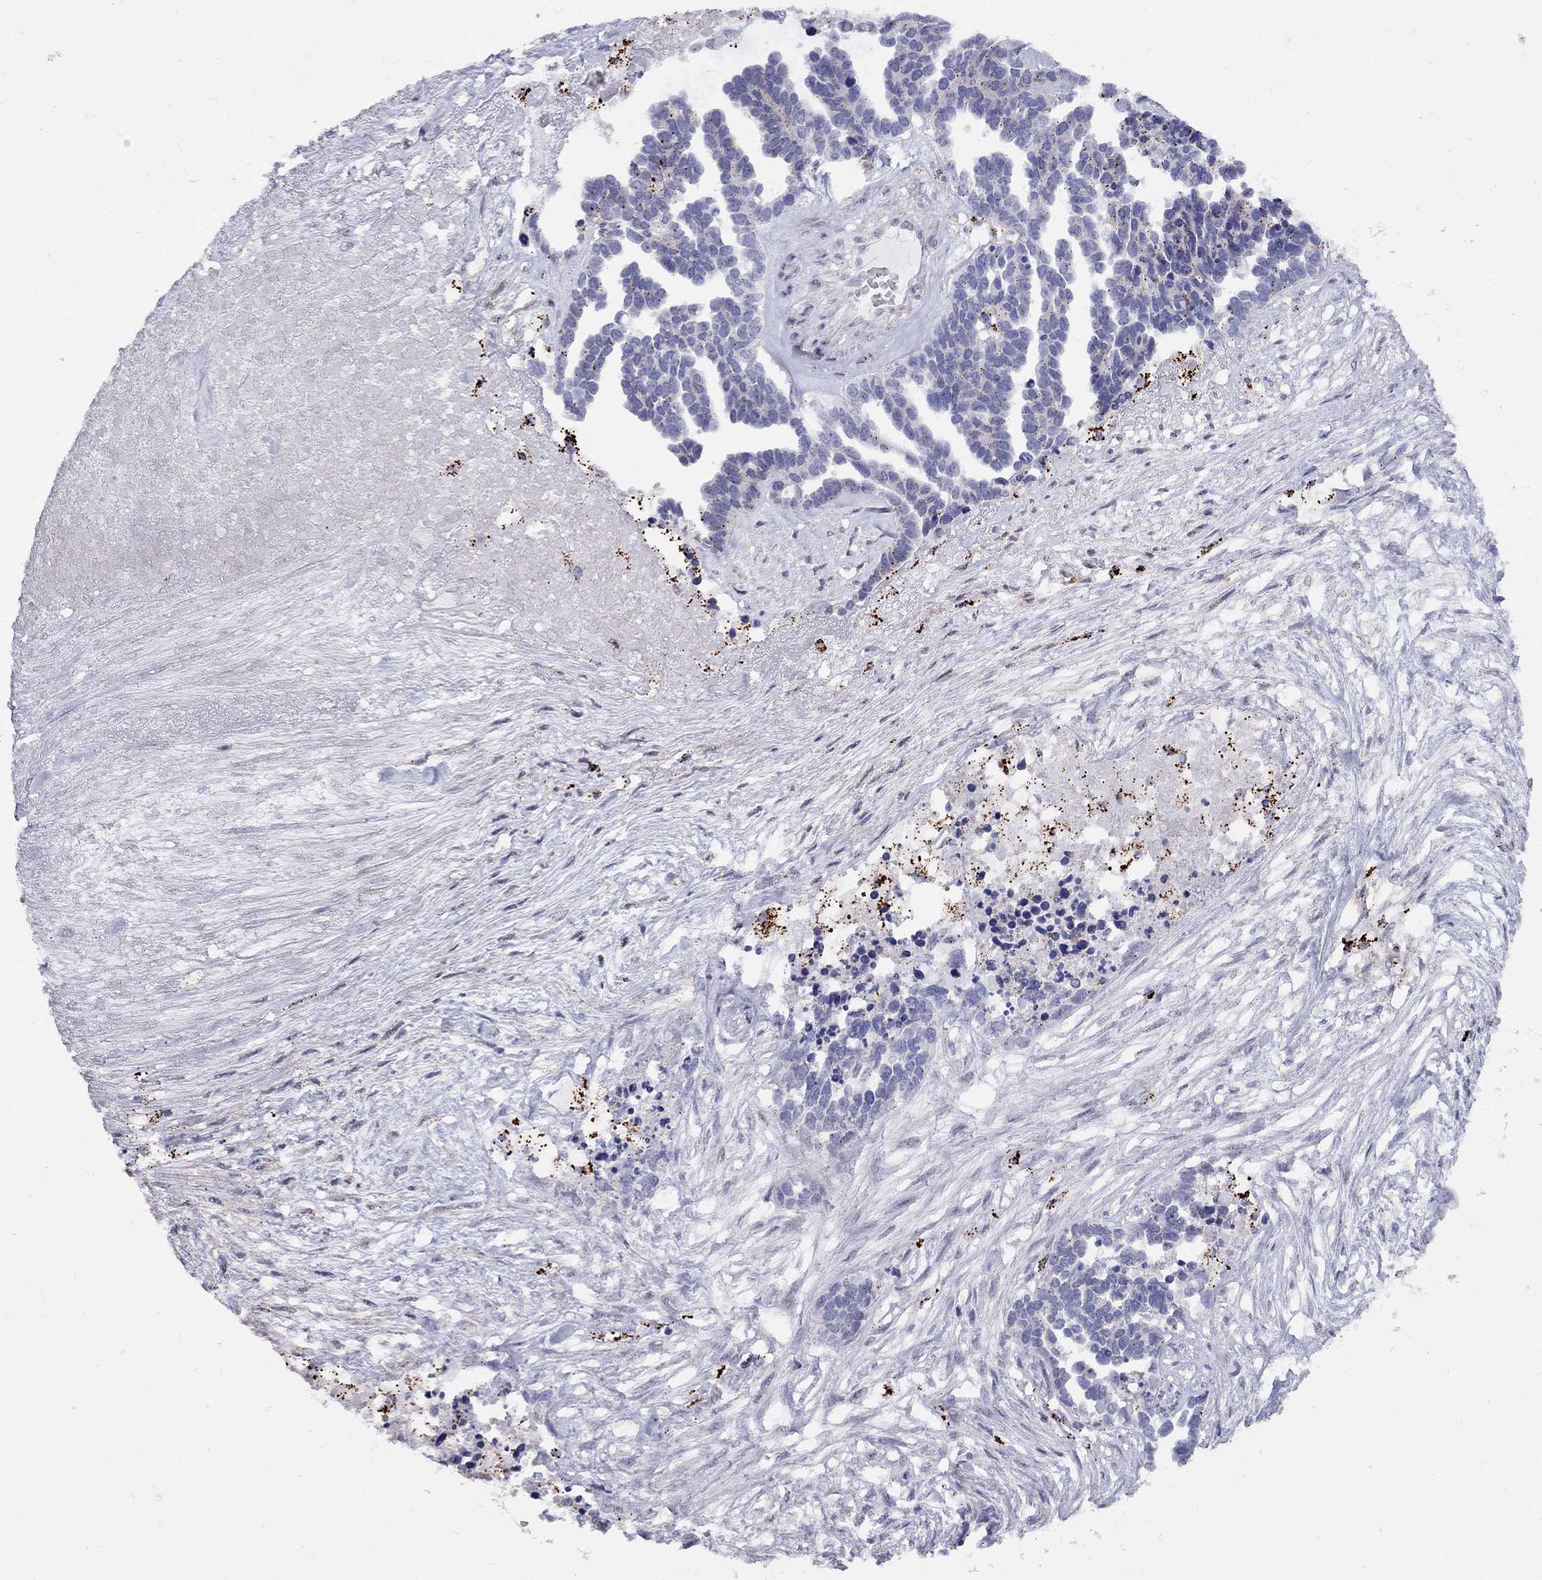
{"staining": {"intensity": "negative", "quantity": "none", "location": "none"}, "tissue": "ovarian cancer", "cell_type": "Tumor cells", "image_type": "cancer", "snomed": [{"axis": "morphology", "description": "Cystadenocarcinoma, serous, NOS"}, {"axis": "topography", "description": "Ovary"}], "caption": "IHC photomicrograph of neoplastic tissue: human ovarian cancer (serous cystadenocarcinoma) stained with DAB (3,3'-diaminobenzidine) displays no significant protein expression in tumor cells.", "gene": "MAGEB4", "patient": {"sex": "female", "age": 54}}